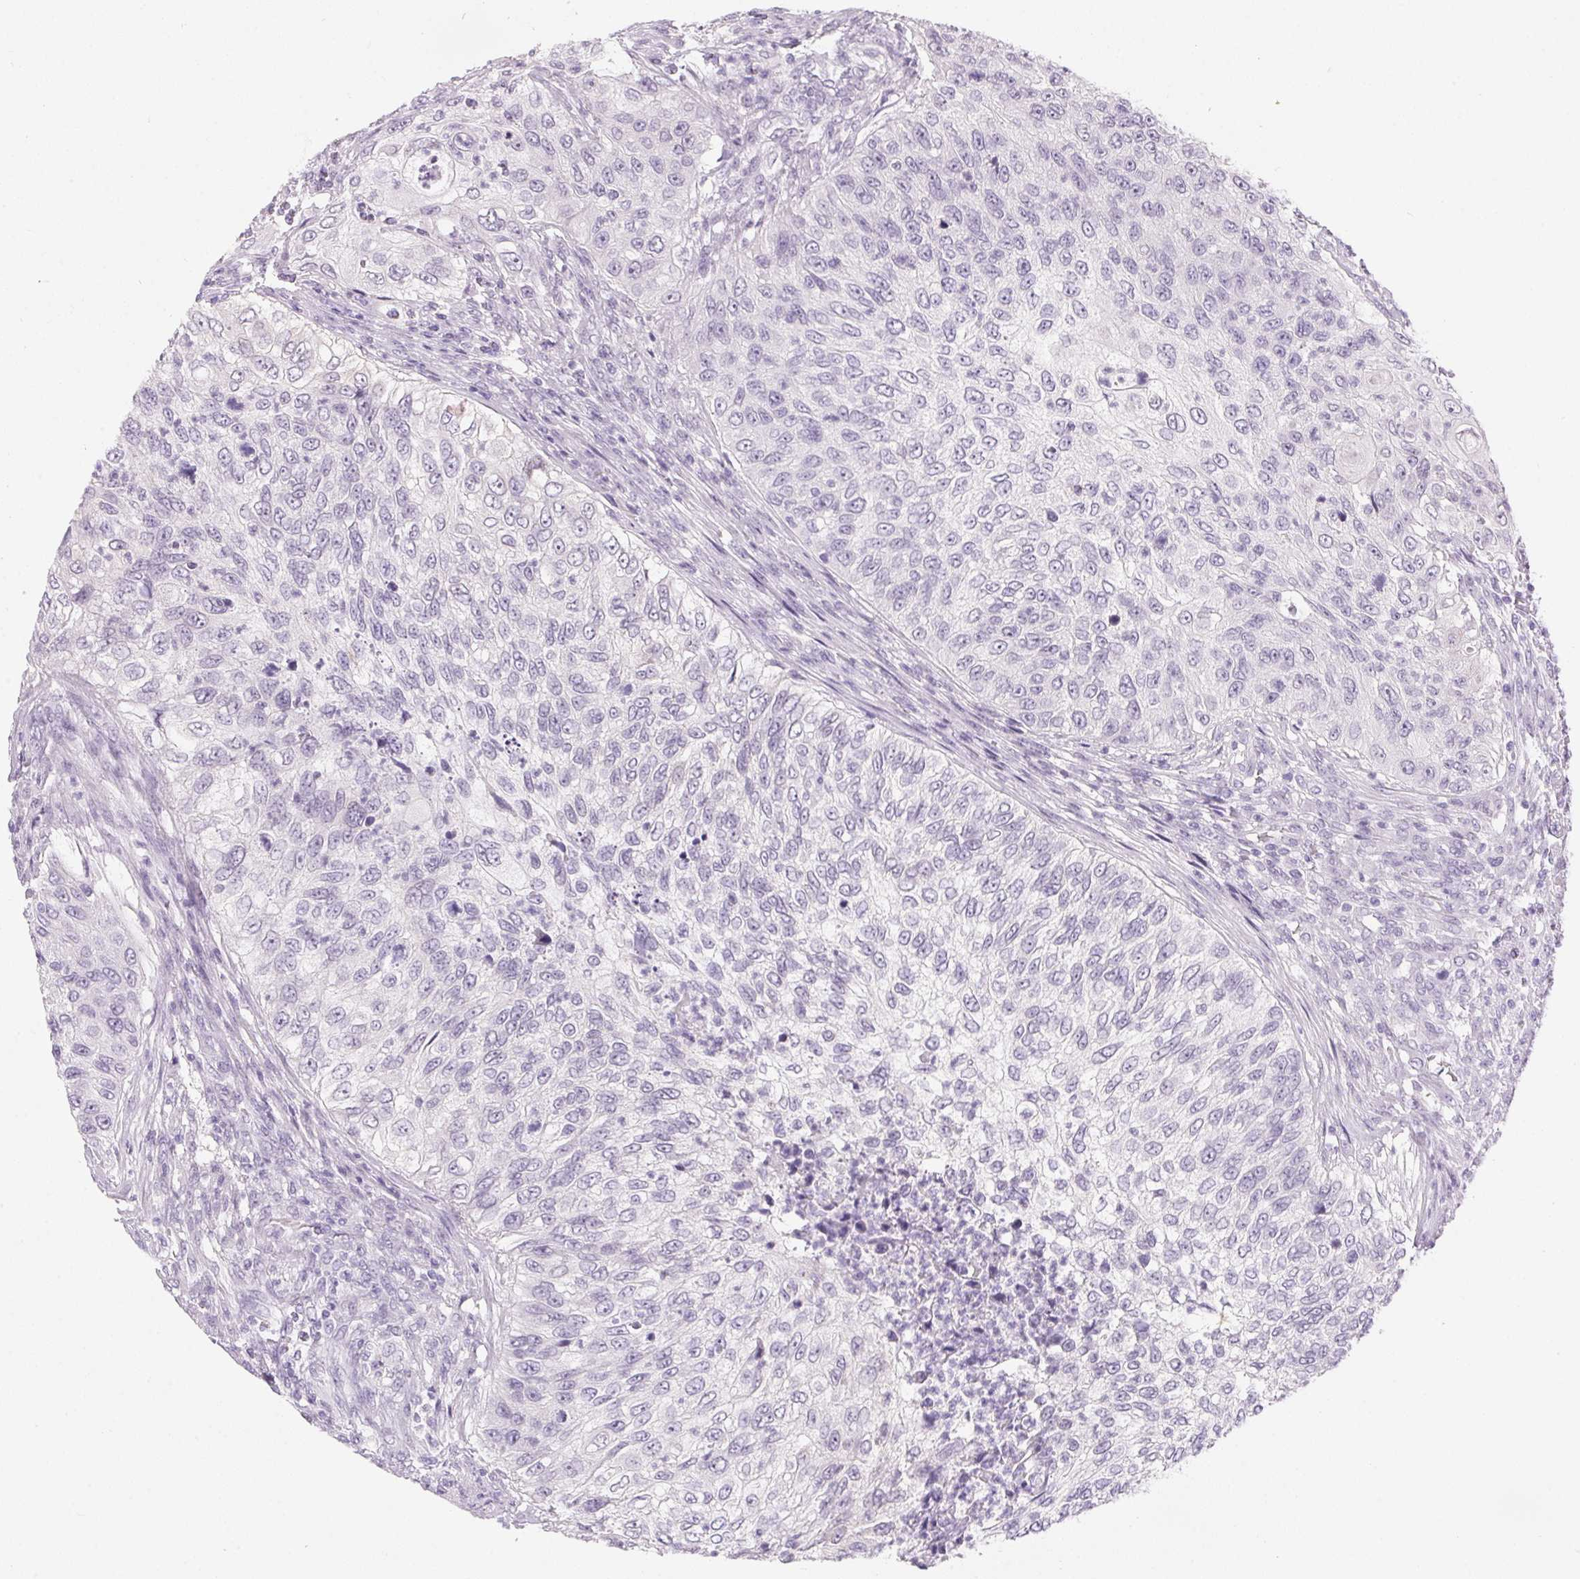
{"staining": {"intensity": "negative", "quantity": "none", "location": "none"}, "tissue": "urothelial cancer", "cell_type": "Tumor cells", "image_type": "cancer", "snomed": [{"axis": "morphology", "description": "Urothelial carcinoma, High grade"}, {"axis": "topography", "description": "Urinary bladder"}], "caption": "A histopathology image of urothelial cancer stained for a protein exhibits no brown staining in tumor cells.", "gene": "GBP6", "patient": {"sex": "female", "age": 60}}